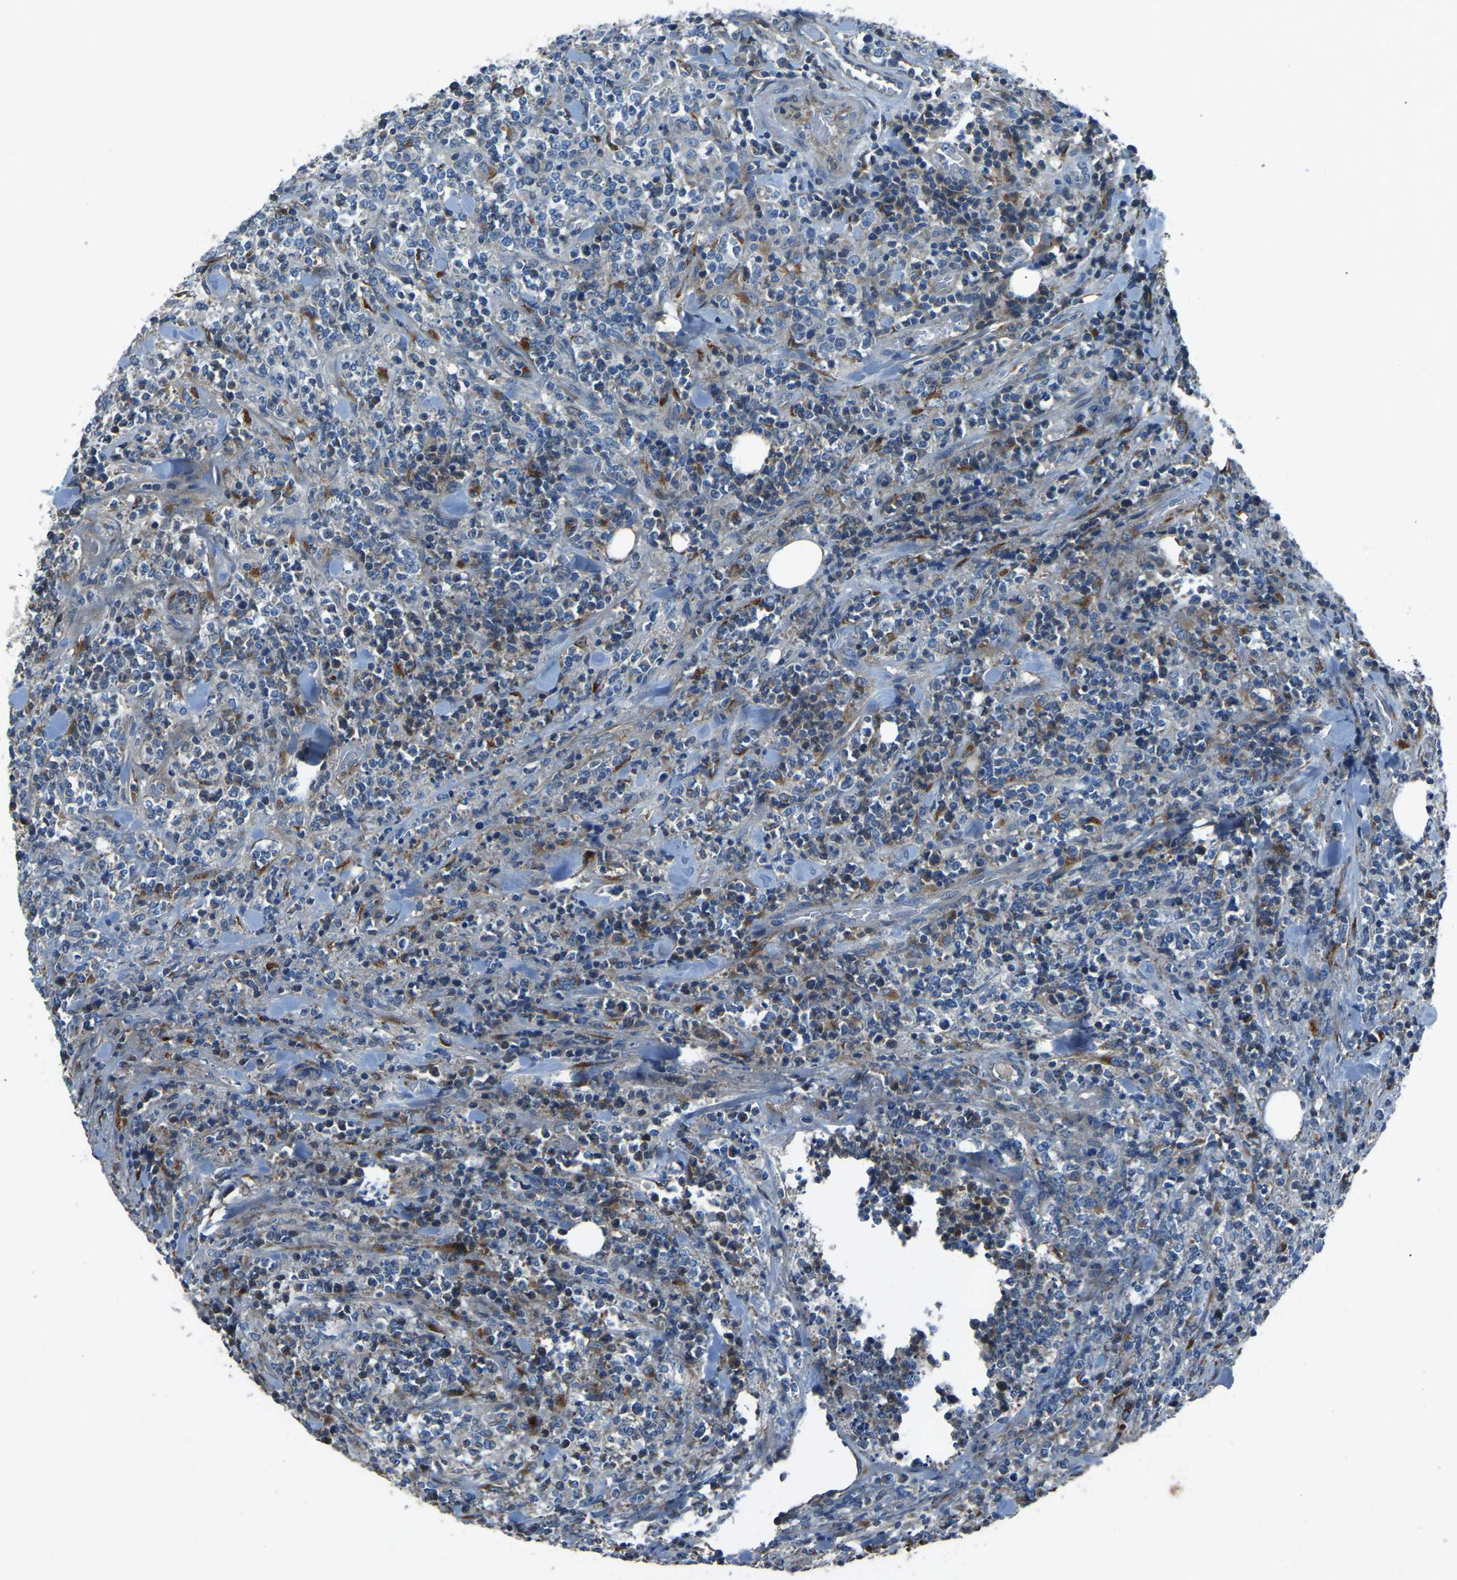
{"staining": {"intensity": "moderate", "quantity": "<25%", "location": "cytoplasmic/membranous"}, "tissue": "lymphoma", "cell_type": "Tumor cells", "image_type": "cancer", "snomed": [{"axis": "morphology", "description": "Malignant lymphoma, non-Hodgkin's type, High grade"}, {"axis": "topography", "description": "Soft tissue"}], "caption": "This is a histology image of immunohistochemistry (IHC) staining of malignant lymphoma, non-Hodgkin's type (high-grade), which shows moderate staining in the cytoplasmic/membranous of tumor cells.", "gene": "COL3A1", "patient": {"sex": "male", "age": 18}}